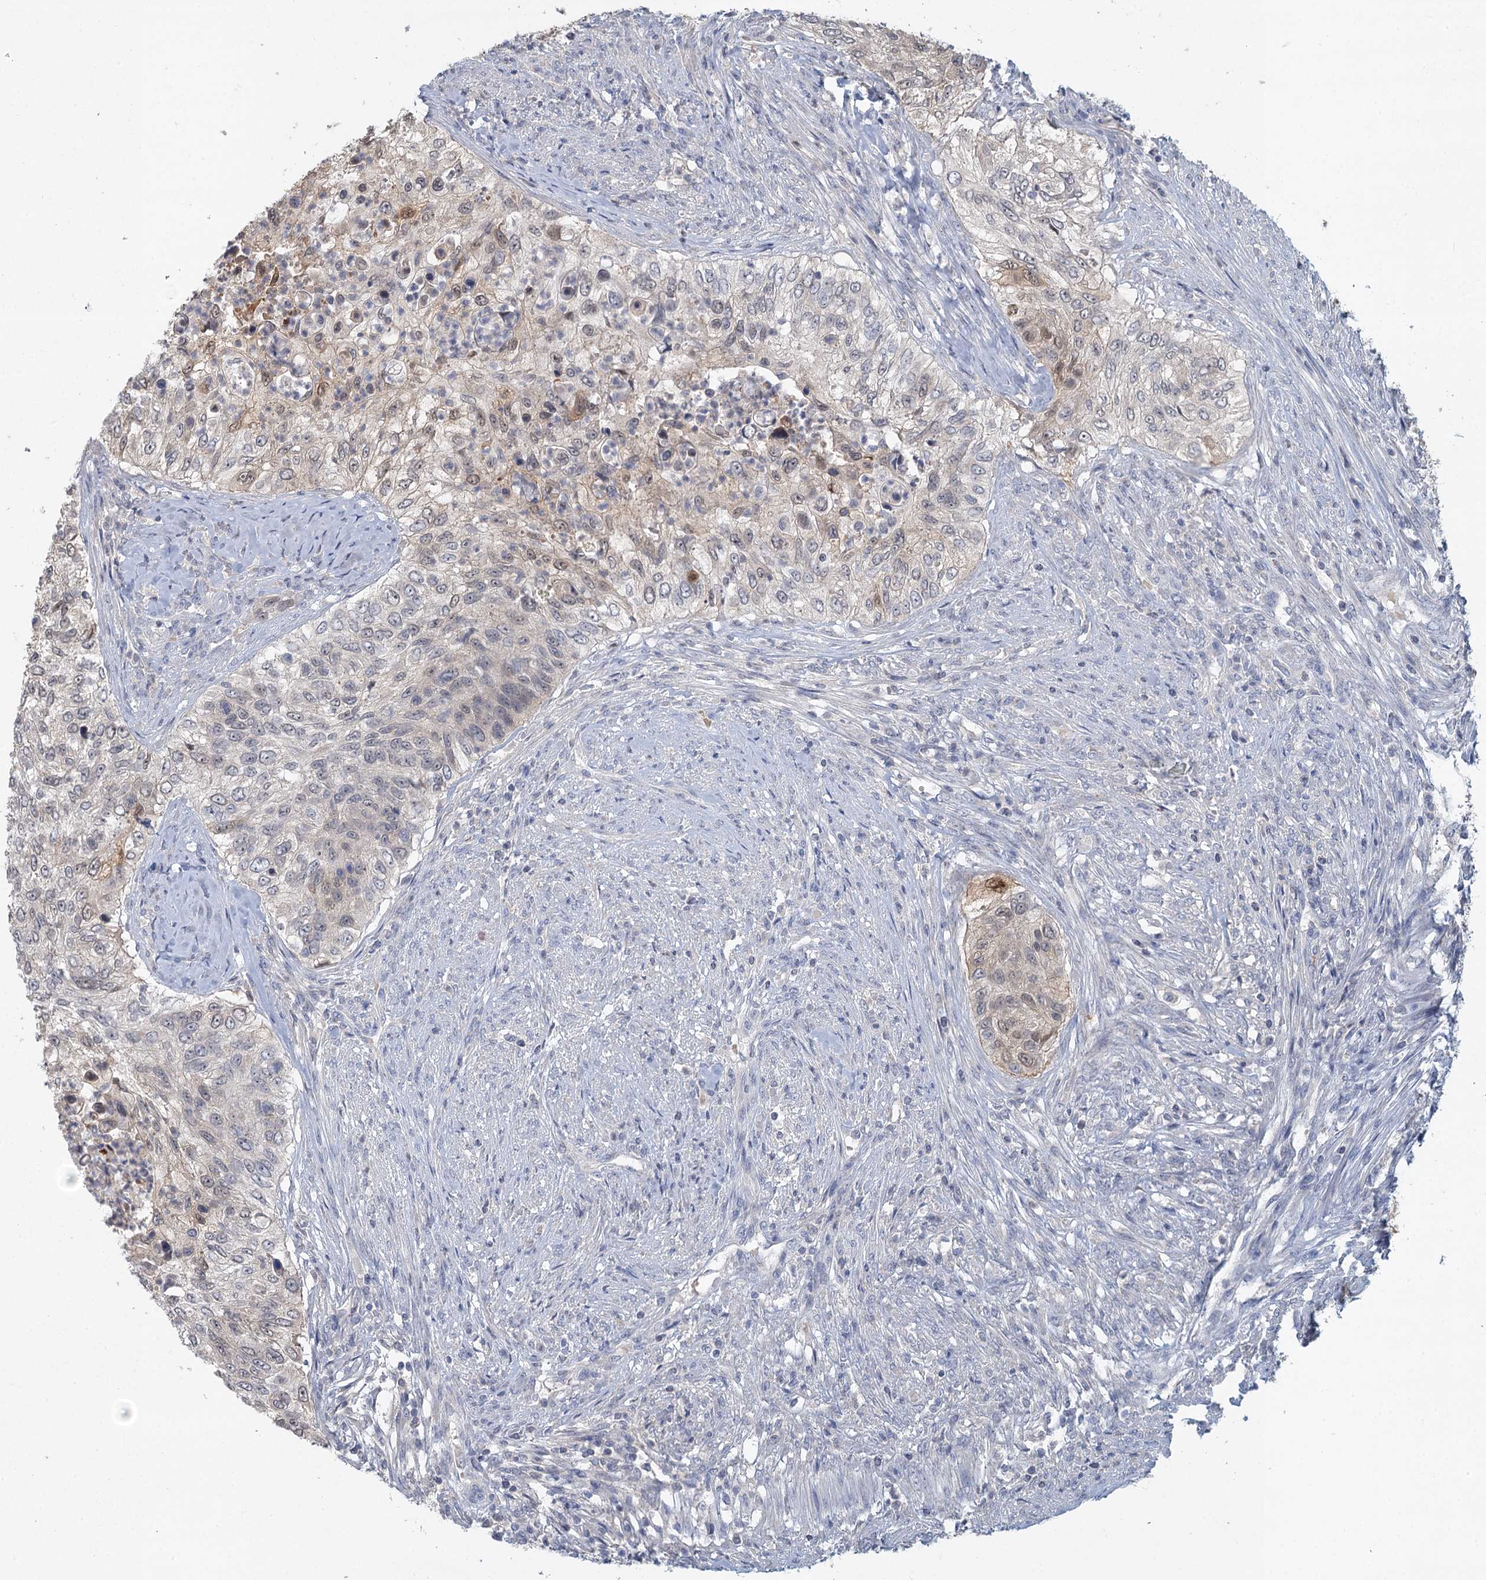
{"staining": {"intensity": "weak", "quantity": "25%-75%", "location": "cytoplasmic/membranous,nuclear"}, "tissue": "urothelial cancer", "cell_type": "Tumor cells", "image_type": "cancer", "snomed": [{"axis": "morphology", "description": "Urothelial carcinoma, High grade"}, {"axis": "topography", "description": "Urinary bladder"}], "caption": "The image displays immunohistochemical staining of urothelial cancer. There is weak cytoplasmic/membranous and nuclear positivity is appreciated in approximately 25%-75% of tumor cells. (Brightfield microscopy of DAB IHC at high magnification).", "gene": "MYO7B", "patient": {"sex": "female", "age": 60}}